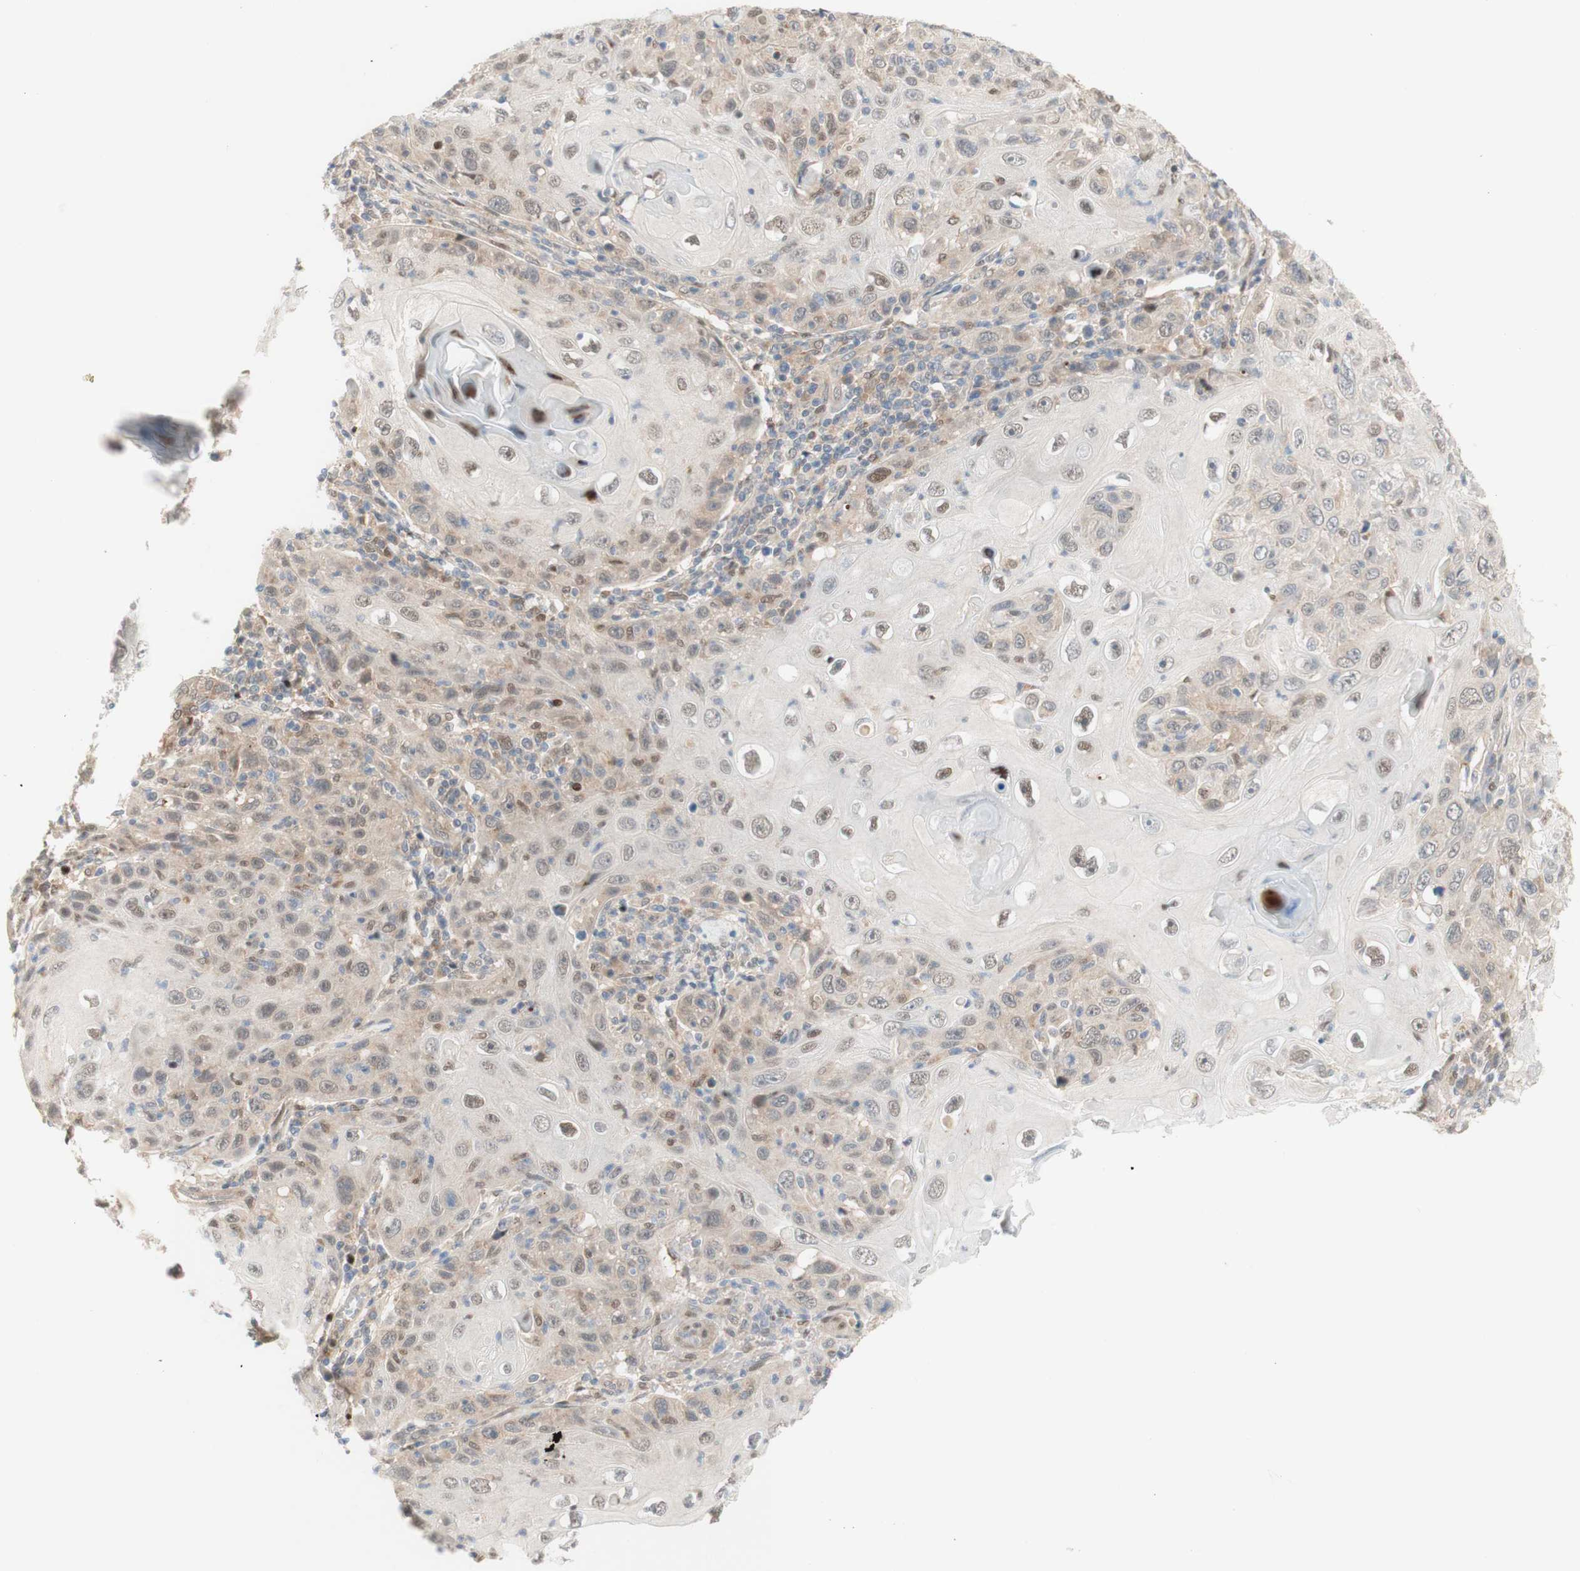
{"staining": {"intensity": "weak", "quantity": "25%-75%", "location": "nuclear"}, "tissue": "skin cancer", "cell_type": "Tumor cells", "image_type": "cancer", "snomed": [{"axis": "morphology", "description": "Squamous cell carcinoma, NOS"}, {"axis": "topography", "description": "Skin"}], "caption": "Protein analysis of skin squamous cell carcinoma tissue demonstrates weak nuclear expression in approximately 25%-75% of tumor cells. The protein is shown in brown color, while the nuclei are stained blue.", "gene": "RFNG", "patient": {"sex": "female", "age": 88}}